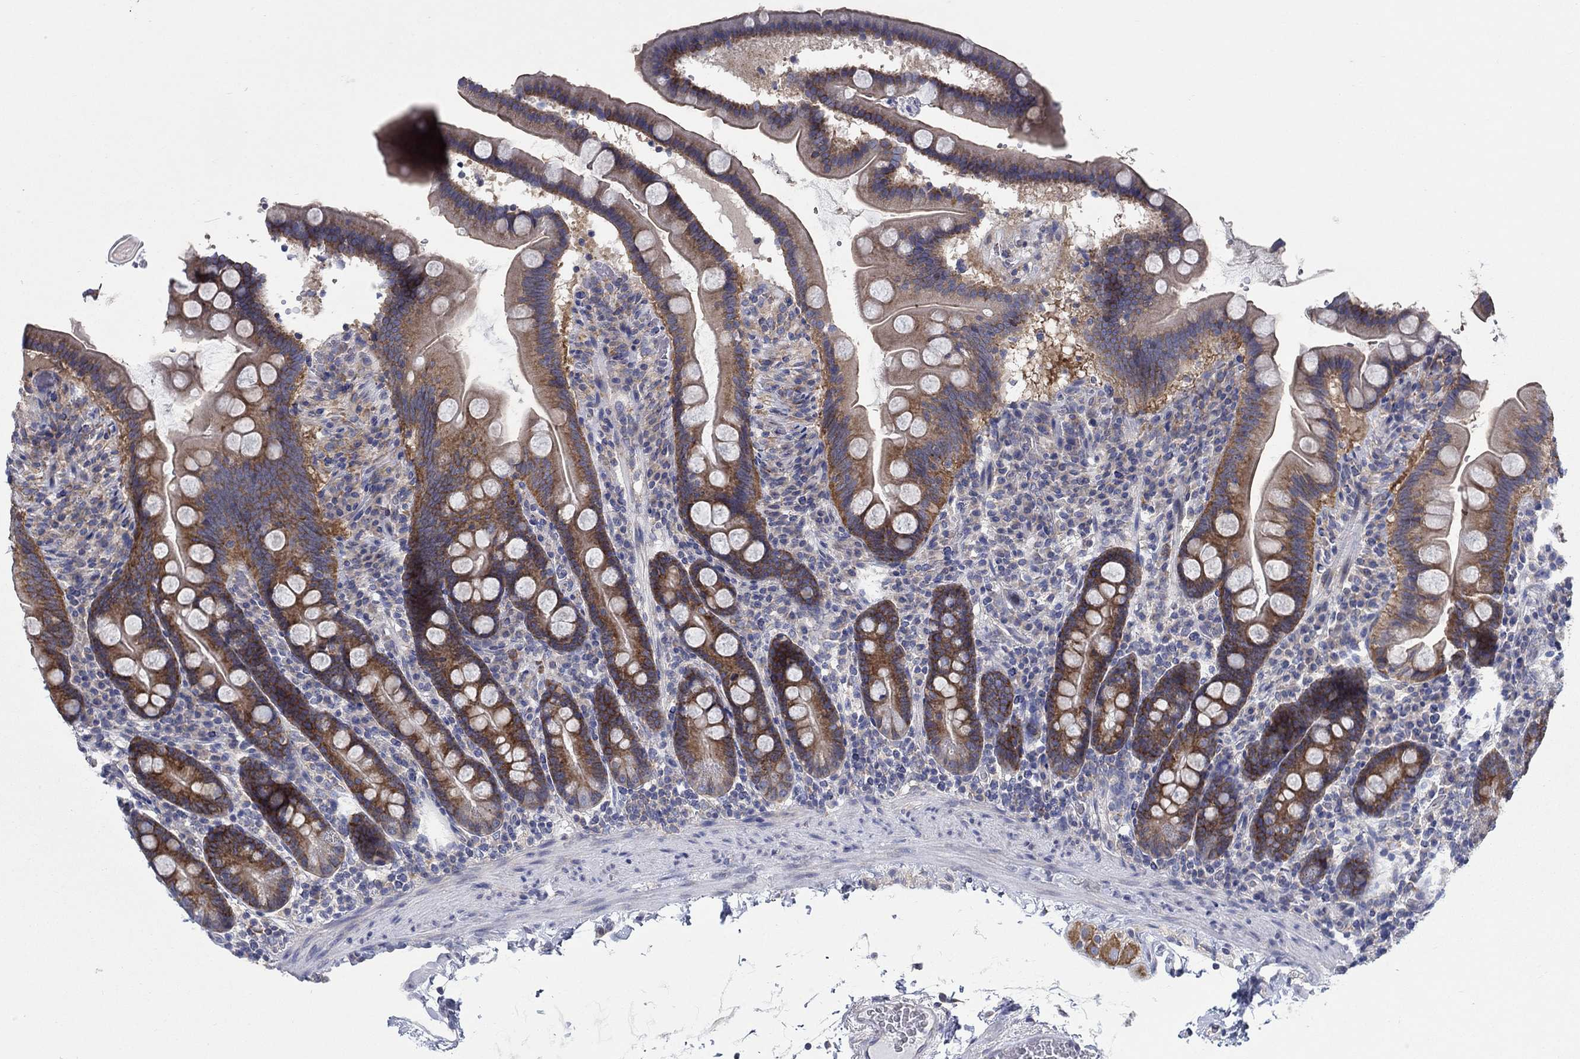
{"staining": {"intensity": "strong", "quantity": "25%-75%", "location": "cytoplasmic/membranous"}, "tissue": "duodenum", "cell_type": "Glandular cells", "image_type": "normal", "snomed": [{"axis": "morphology", "description": "Normal tissue, NOS"}, {"axis": "topography", "description": "Duodenum"}], "caption": "Strong cytoplasmic/membranous protein positivity is identified in about 25%-75% of glandular cells in duodenum. The staining was performed using DAB (3,3'-diaminobenzidine), with brown indicating positive protein expression. Nuclei are stained blue with hematoxylin.", "gene": "TMEM59", "patient": {"sex": "male", "age": 59}}